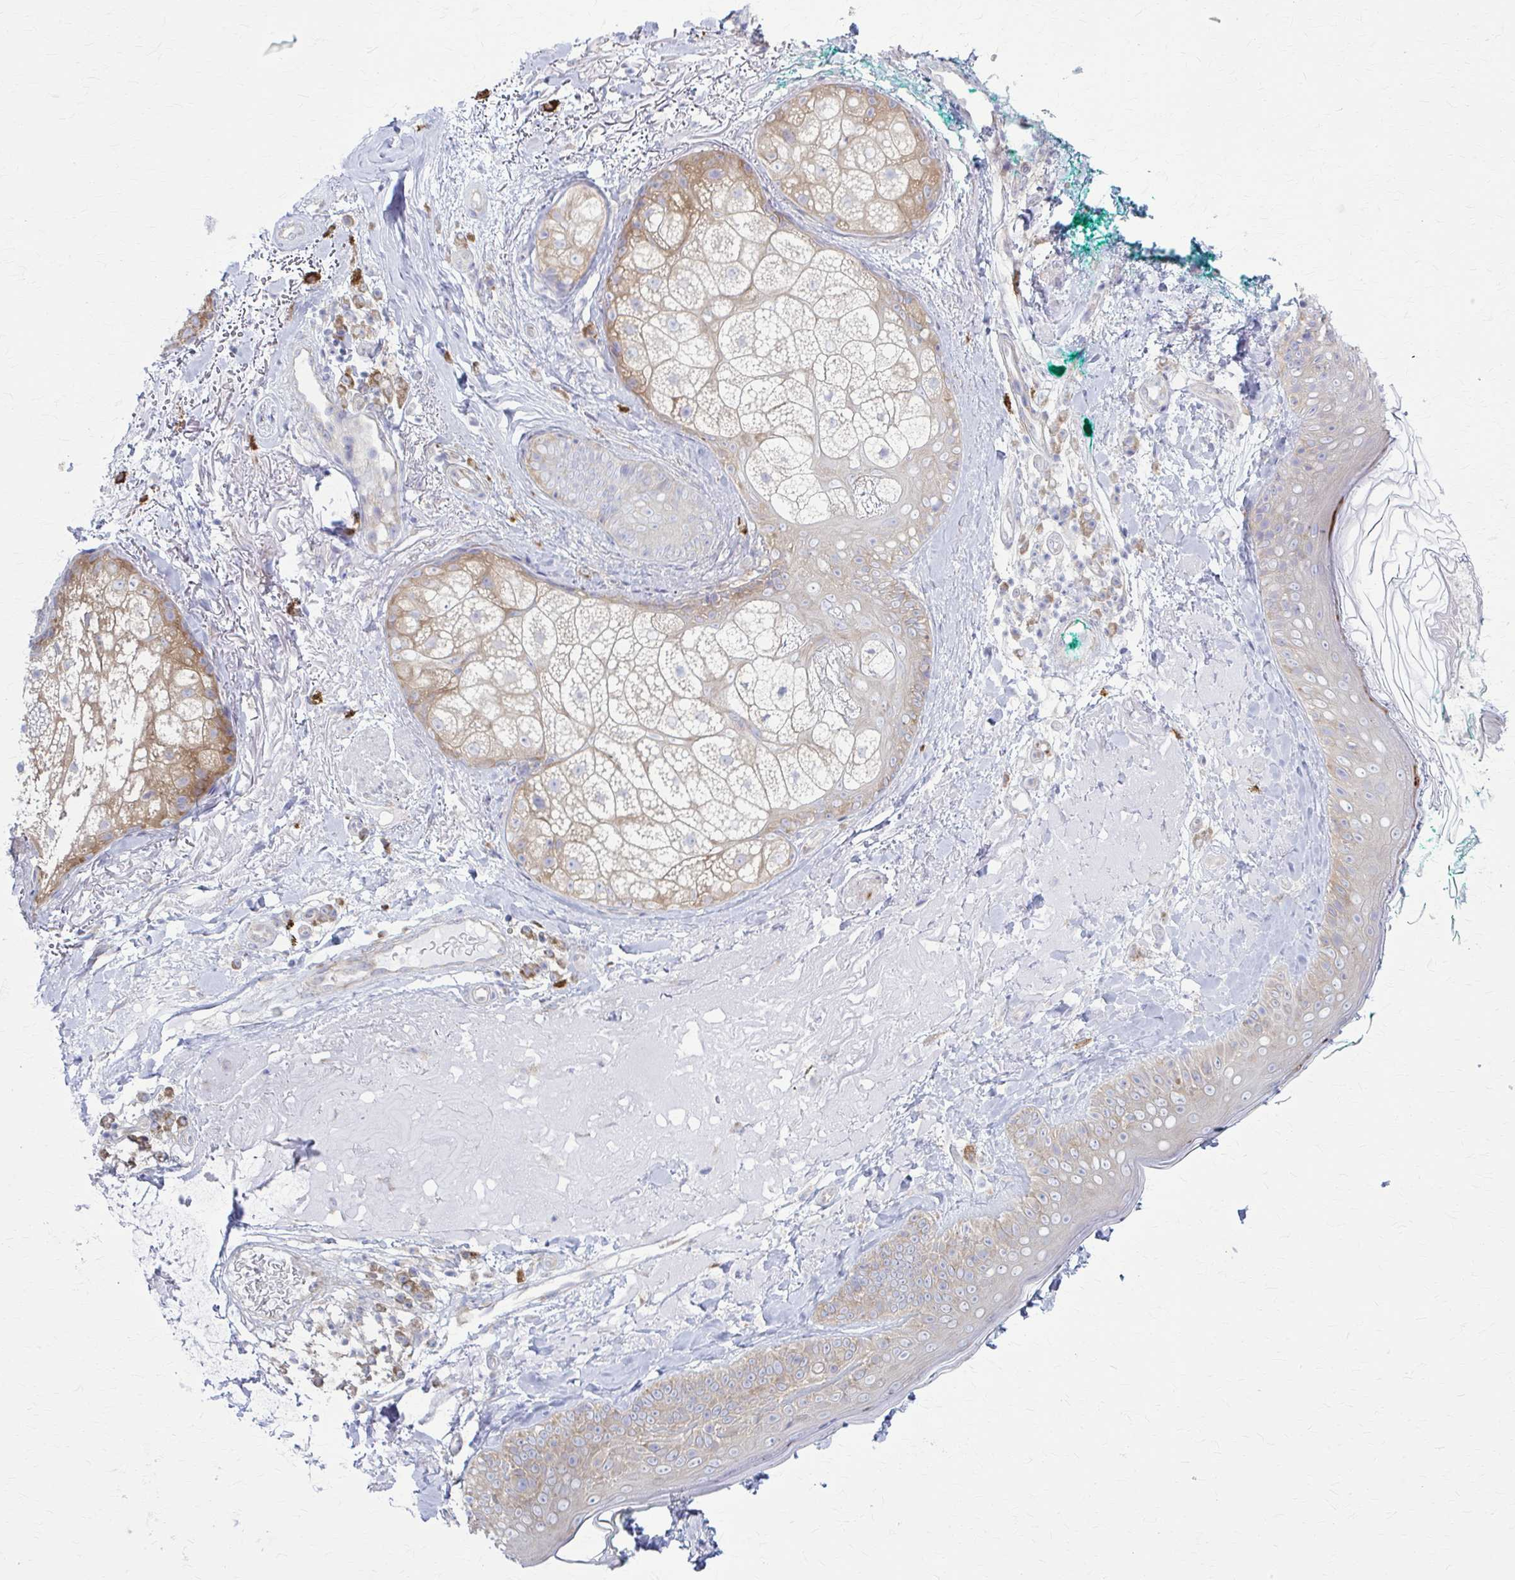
{"staining": {"intensity": "negative", "quantity": "none", "location": "none"}, "tissue": "skin", "cell_type": "Fibroblasts", "image_type": "normal", "snomed": [{"axis": "morphology", "description": "Normal tissue, NOS"}, {"axis": "topography", "description": "Skin"}], "caption": "Immunohistochemistry (IHC) photomicrograph of normal human skin stained for a protein (brown), which demonstrates no positivity in fibroblasts. Brightfield microscopy of immunohistochemistry (IHC) stained with DAB (3,3'-diaminobenzidine) (brown) and hematoxylin (blue), captured at high magnification.", "gene": "PRKRA", "patient": {"sex": "male", "age": 73}}